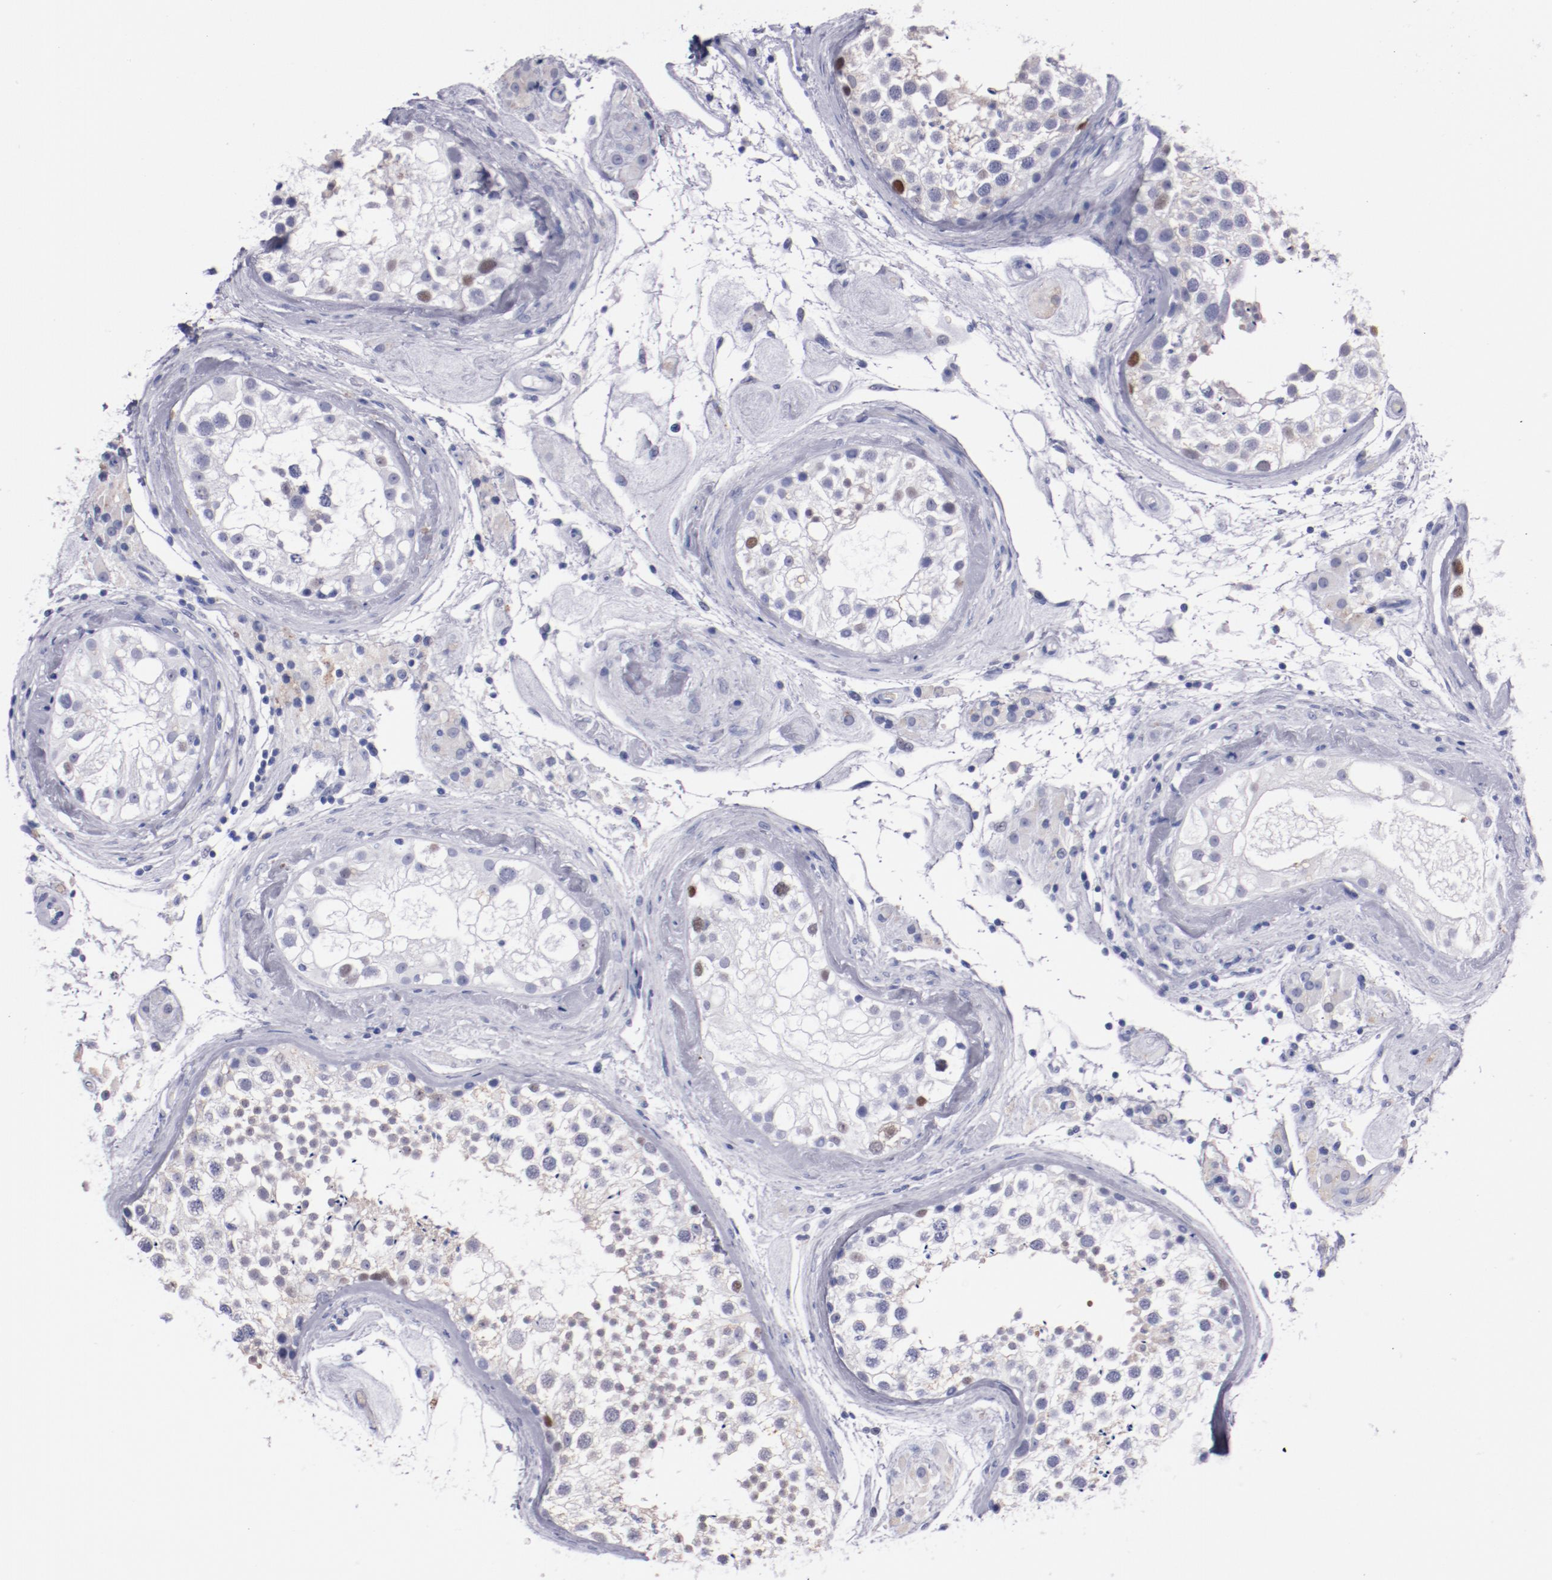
{"staining": {"intensity": "weak", "quantity": "<25%", "location": "nuclear"}, "tissue": "testis", "cell_type": "Cells in seminiferous ducts", "image_type": "normal", "snomed": [{"axis": "morphology", "description": "Normal tissue, NOS"}, {"axis": "topography", "description": "Testis"}], "caption": "An immunohistochemistry (IHC) photomicrograph of benign testis is shown. There is no staining in cells in seminiferous ducts of testis.", "gene": "HNF1B", "patient": {"sex": "male", "age": 46}}